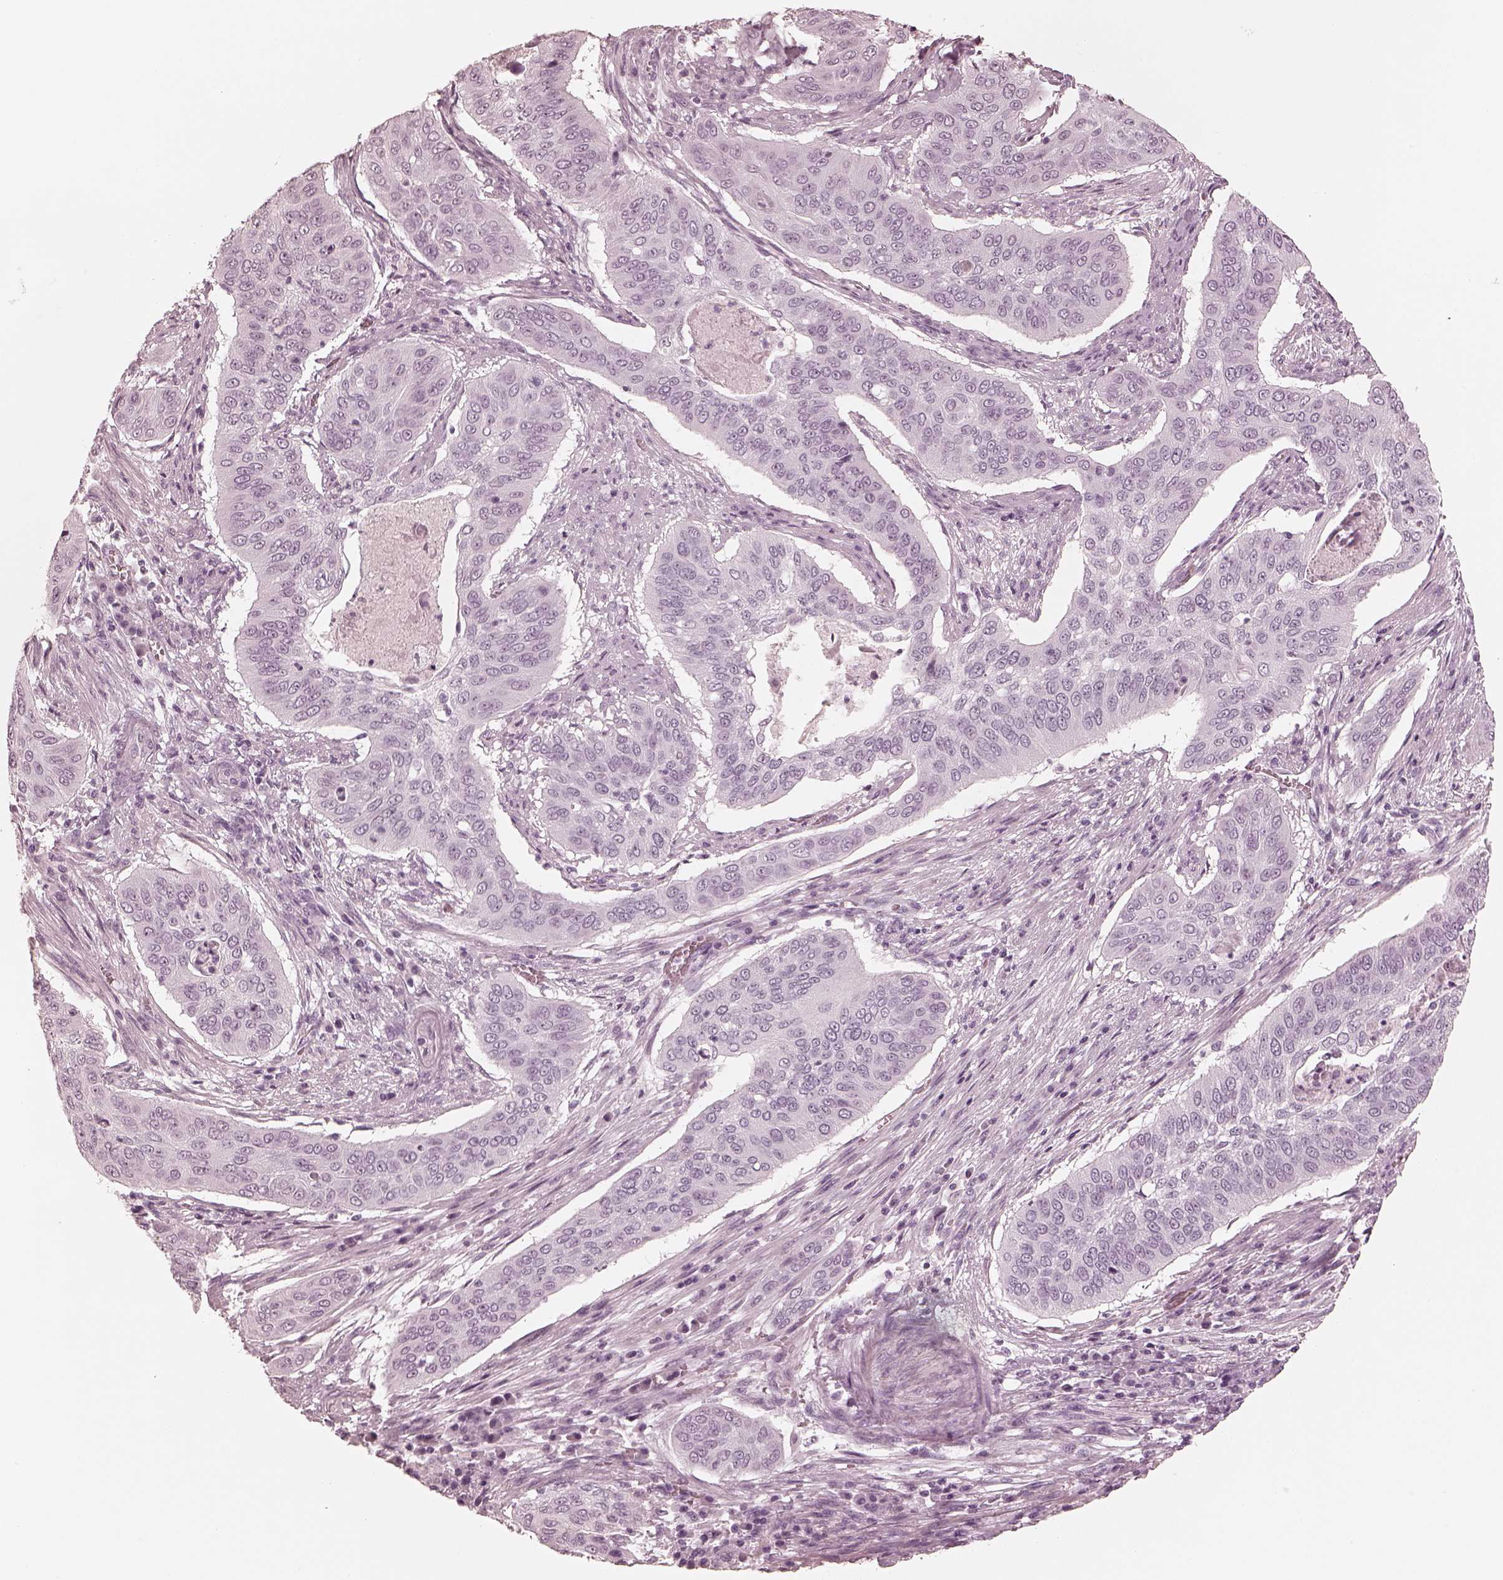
{"staining": {"intensity": "negative", "quantity": "none", "location": "none"}, "tissue": "cervical cancer", "cell_type": "Tumor cells", "image_type": "cancer", "snomed": [{"axis": "morphology", "description": "Squamous cell carcinoma, NOS"}, {"axis": "topography", "description": "Cervix"}], "caption": "Immunohistochemical staining of human cervical squamous cell carcinoma shows no significant expression in tumor cells.", "gene": "CALR3", "patient": {"sex": "female", "age": 39}}